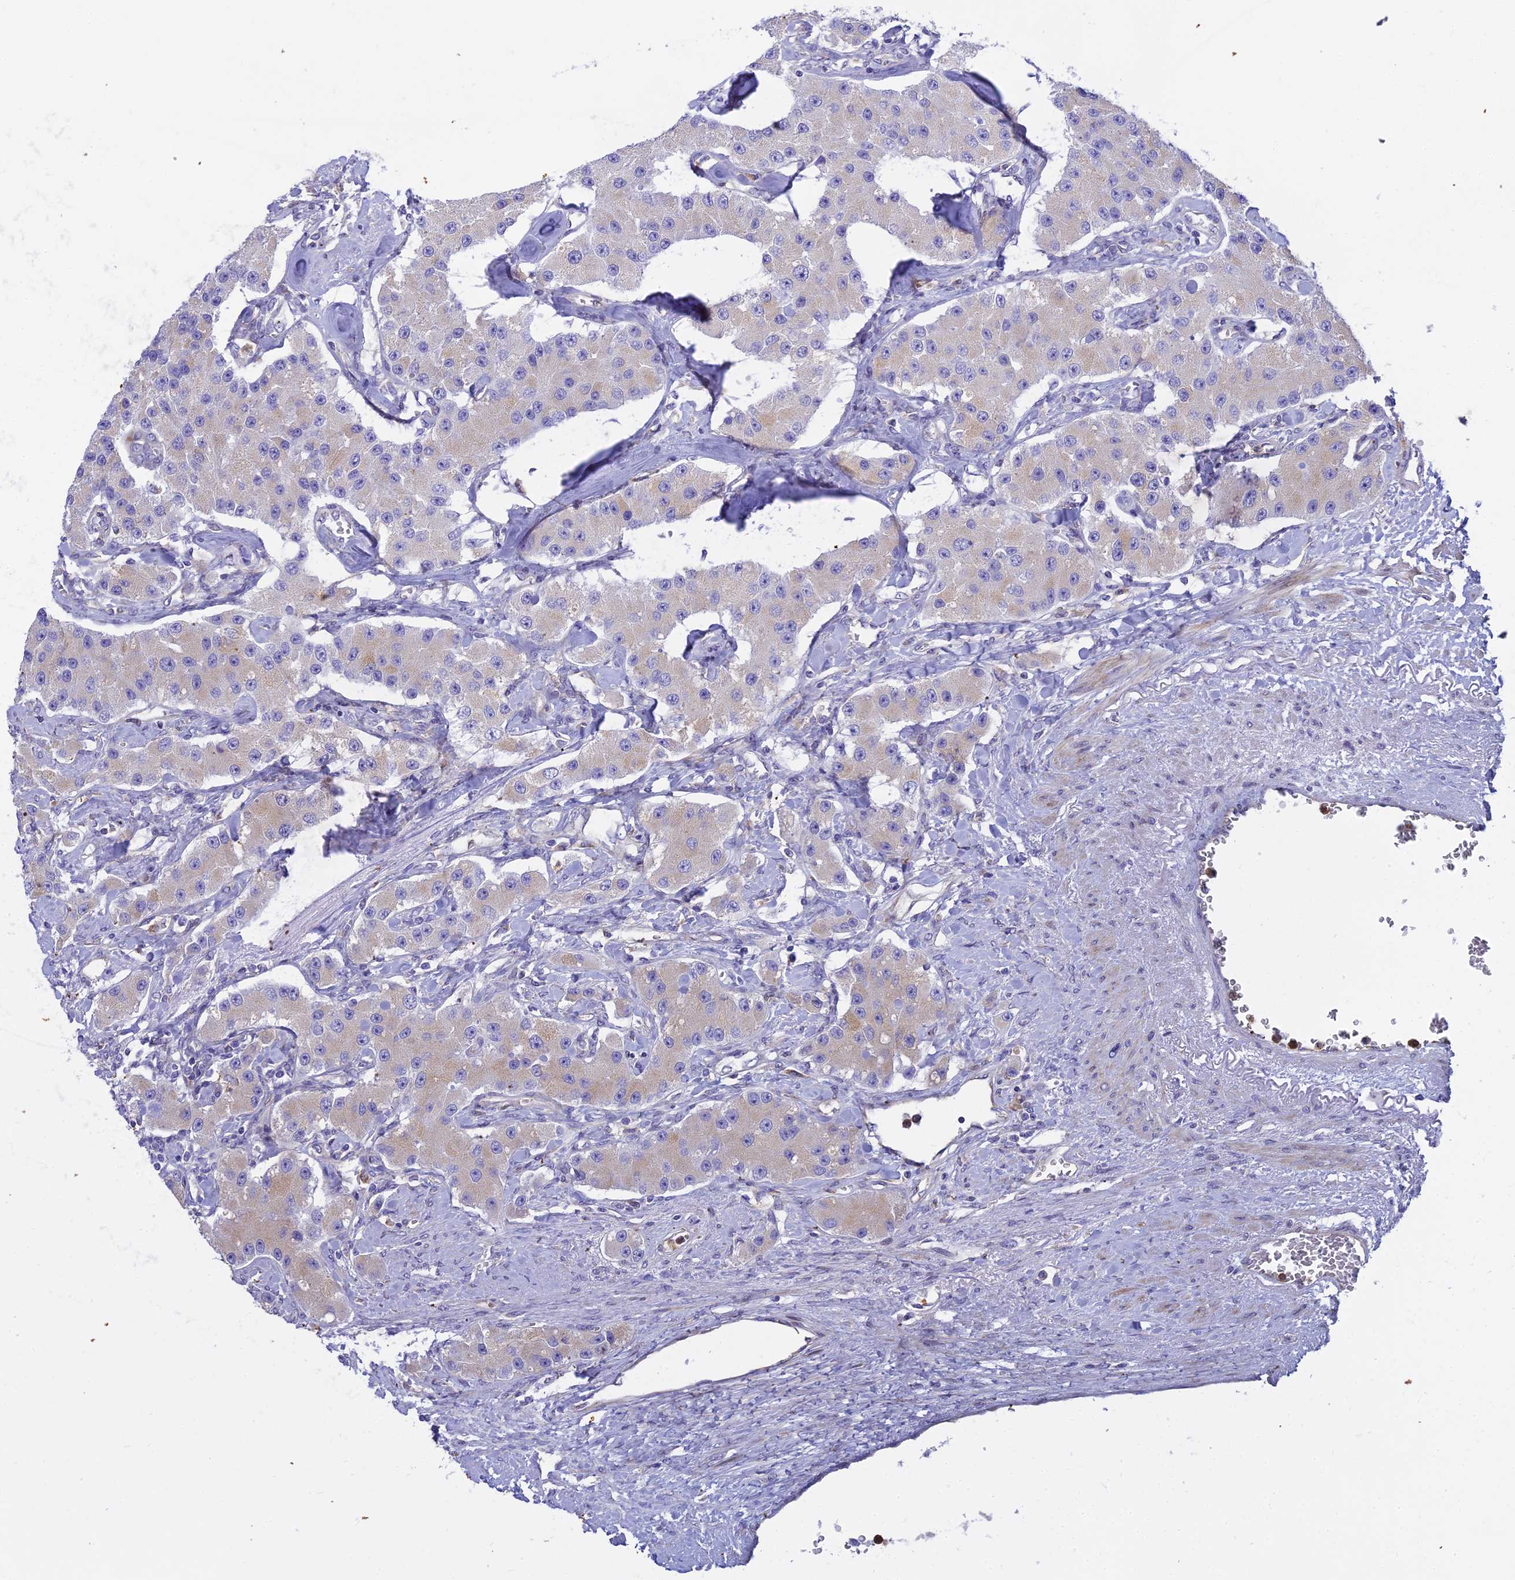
{"staining": {"intensity": "negative", "quantity": "none", "location": "none"}, "tissue": "carcinoid", "cell_type": "Tumor cells", "image_type": "cancer", "snomed": [{"axis": "morphology", "description": "Carcinoid, malignant, NOS"}, {"axis": "topography", "description": "Pancreas"}], "caption": "Immunohistochemistry (IHC) histopathology image of human carcinoid stained for a protein (brown), which demonstrates no expression in tumor cells.", "gene": "CLCN7", "patient": {"sex": "male", "age": 41}}